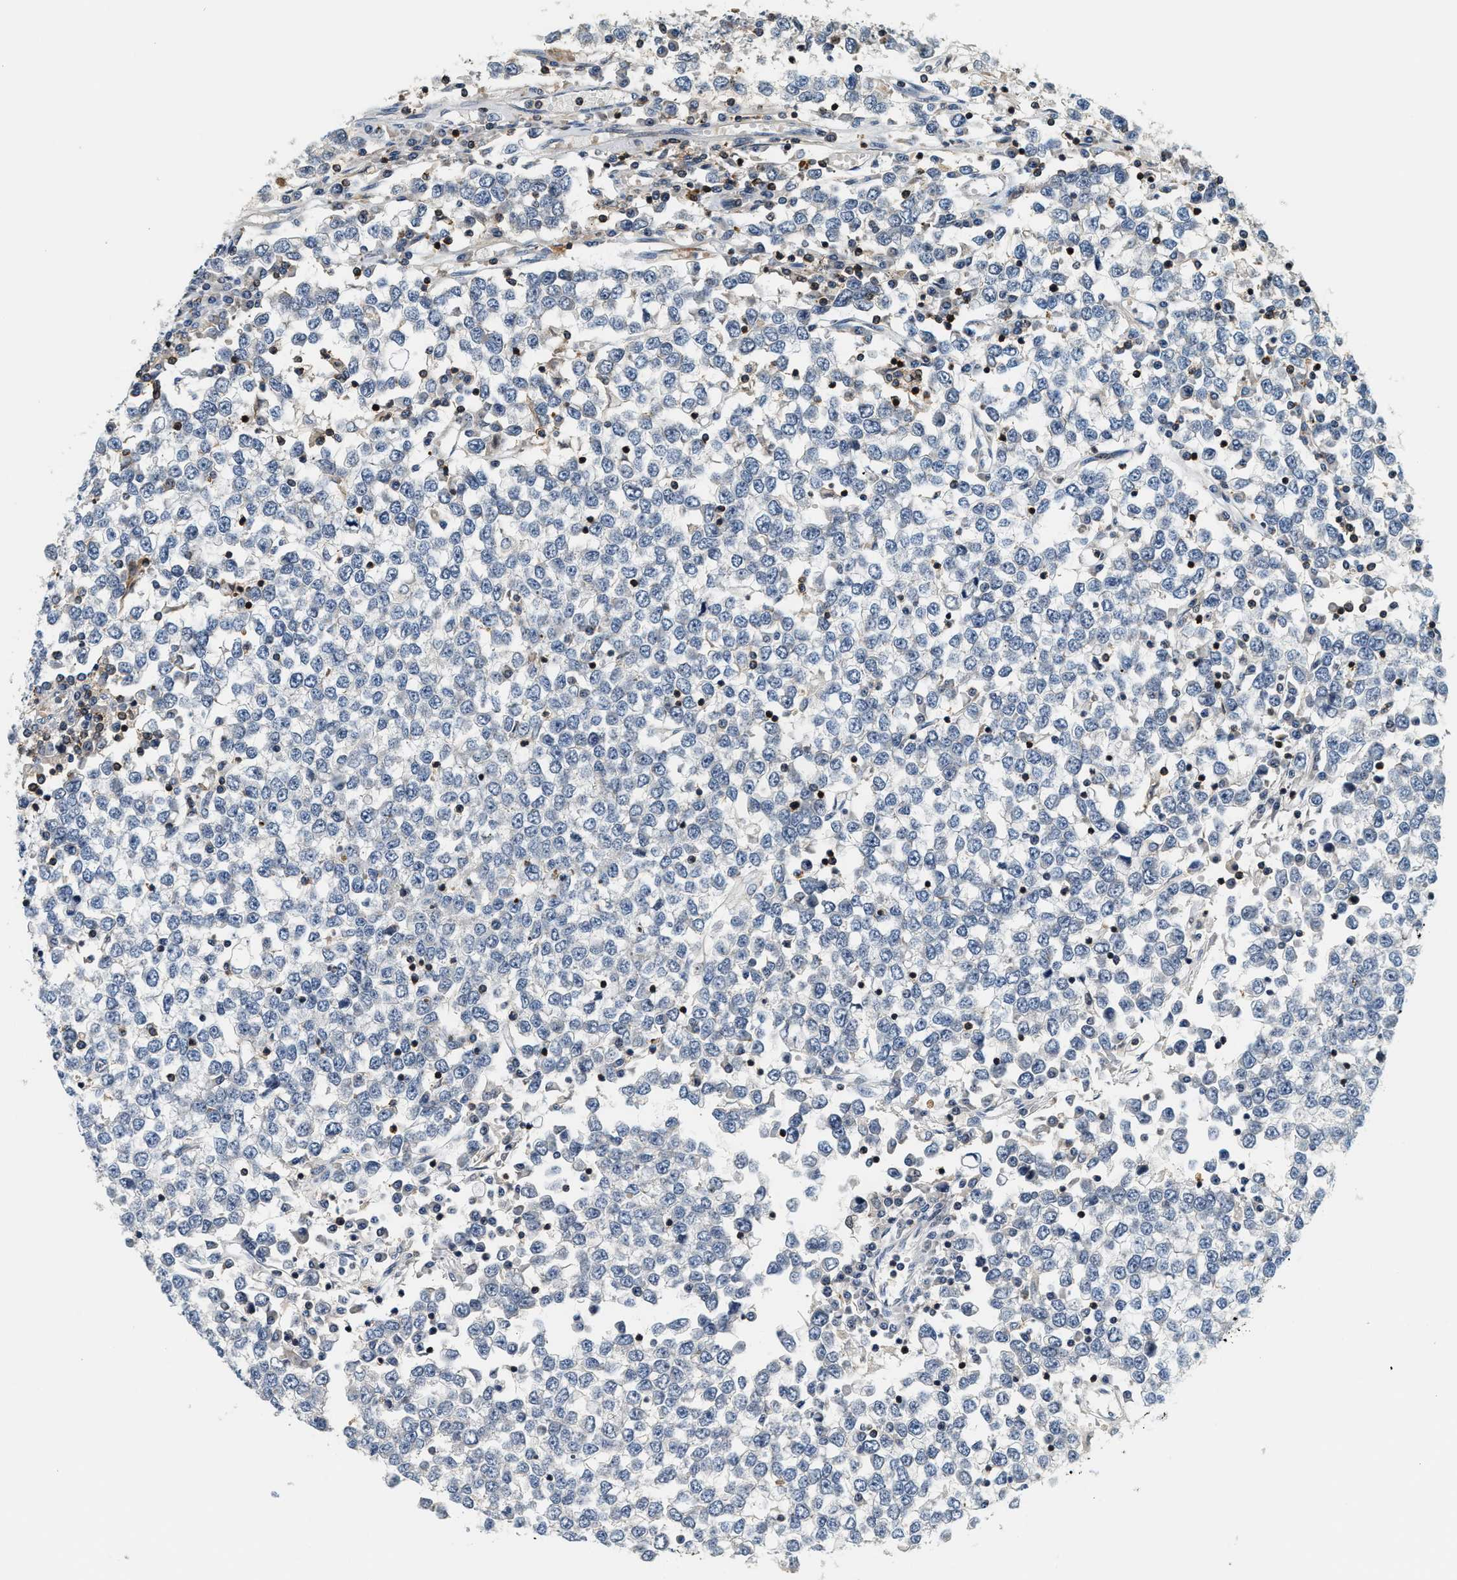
{"staining": {"intensity": "negative", "quantity": "none", "location": "none"}, "tissue": "testis cancer", "cell_type": "Tumor cells", "image_type": "cancer", "snomed": [{"axis": "morphology", "description": "Seminoma, NOS"}, {"axis": "topography", "description": "Testis"}], "caption": "The photomicrograph shows no staining of tumor cells in testis seminoma.", "gene": "SAMD9", "patient": {"sex": "male", "age": 65}}